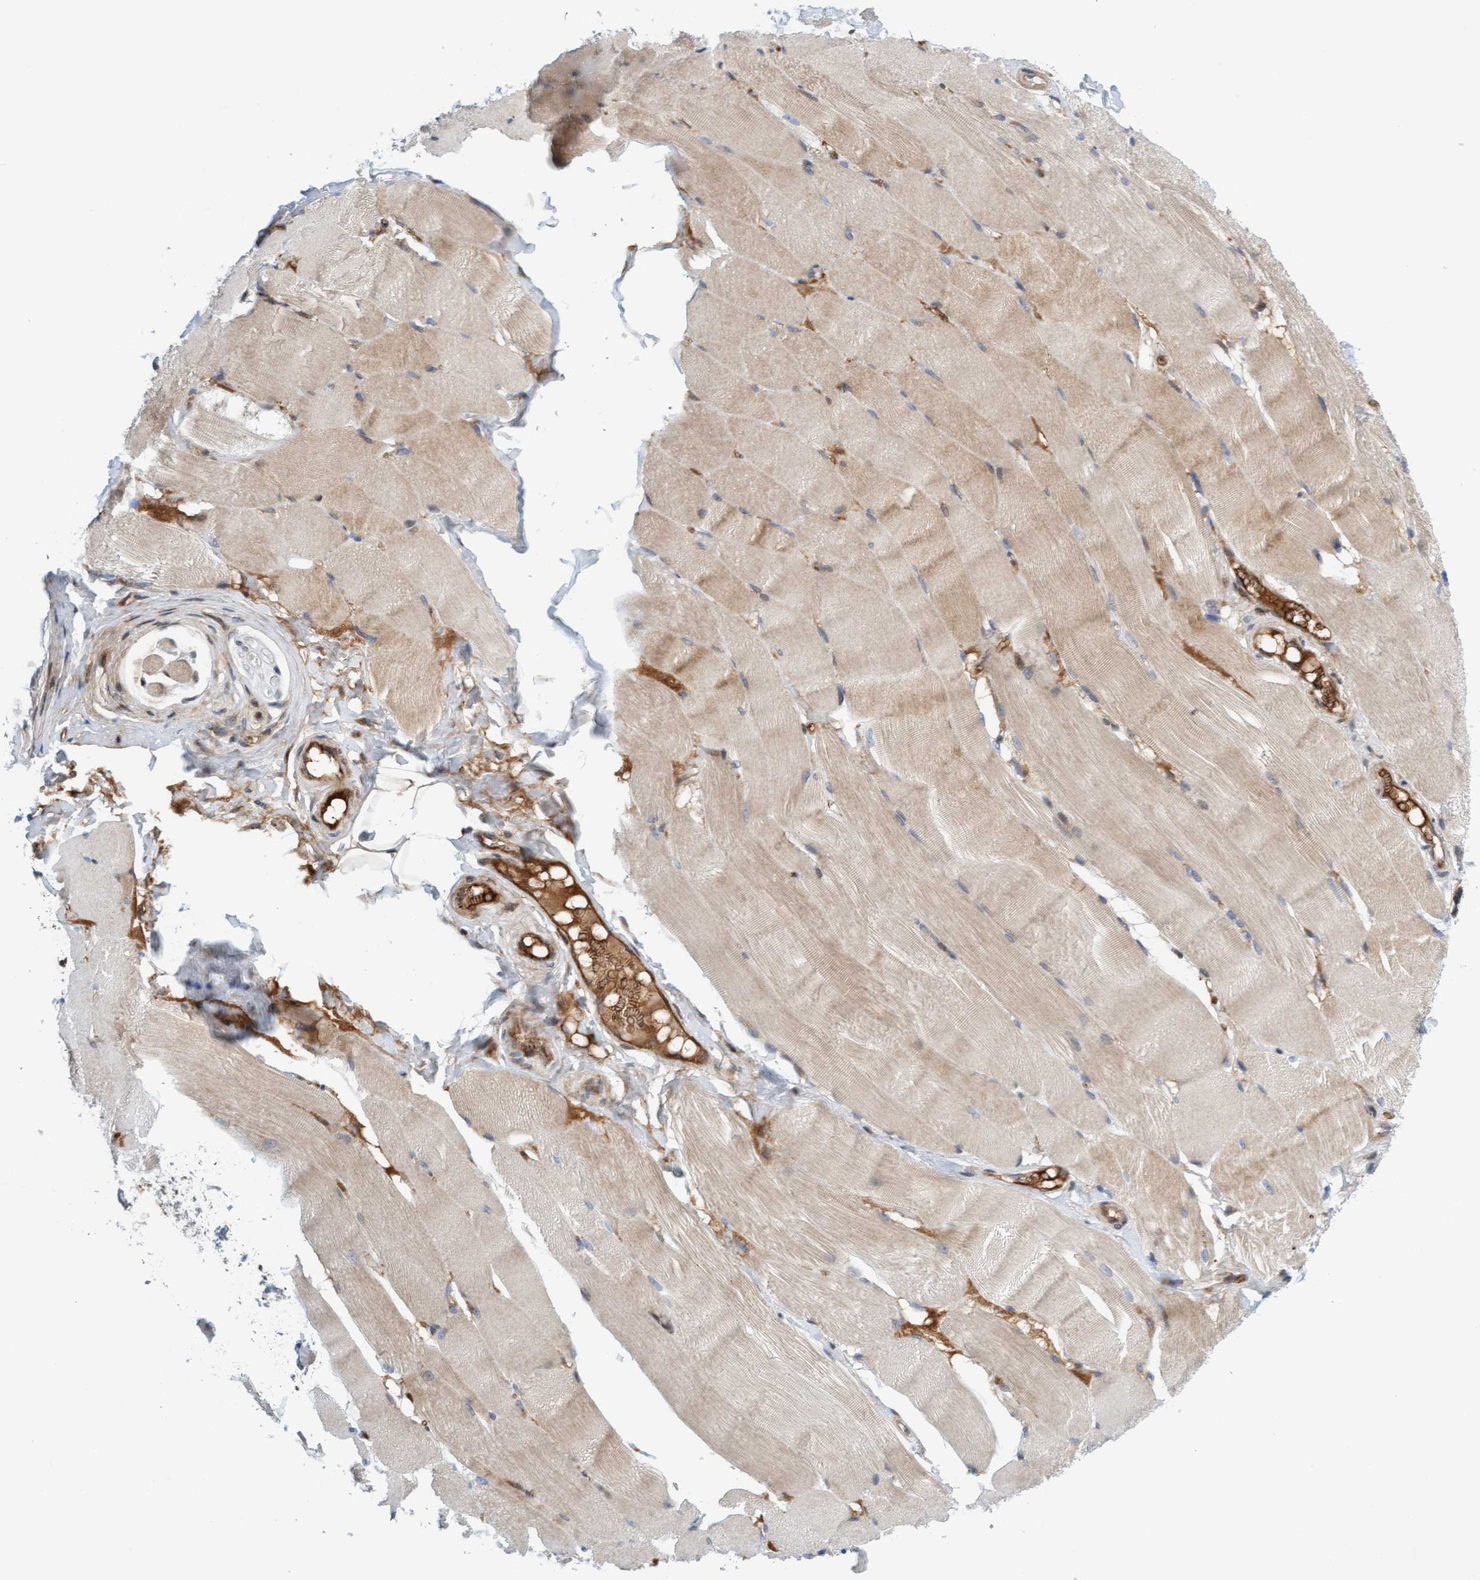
{"staining": {"intensity": "moderate", "quantity": ">75%", "location": "cytoplasmic/membranous"}, "tissue": "skeletal muscle", "cell_type": "Myocytes", "image_type": "normal", "snomed": [{"axis": "morphology", "description": "Normal tissue, NOS"}, {"axis": "topography", "description": "Skin"}, {"axis": "topography", "description": "Skeletal muscle"}], "caption": "Immunohistochemical staining of unremarkable skeletal muscle demonstrates moderate cytoplasmic/membranous protein expression in approximately >75% of myocytes.", "gene": "EIF4EBP1", "patient": {"sex": "male", "age": 83}}